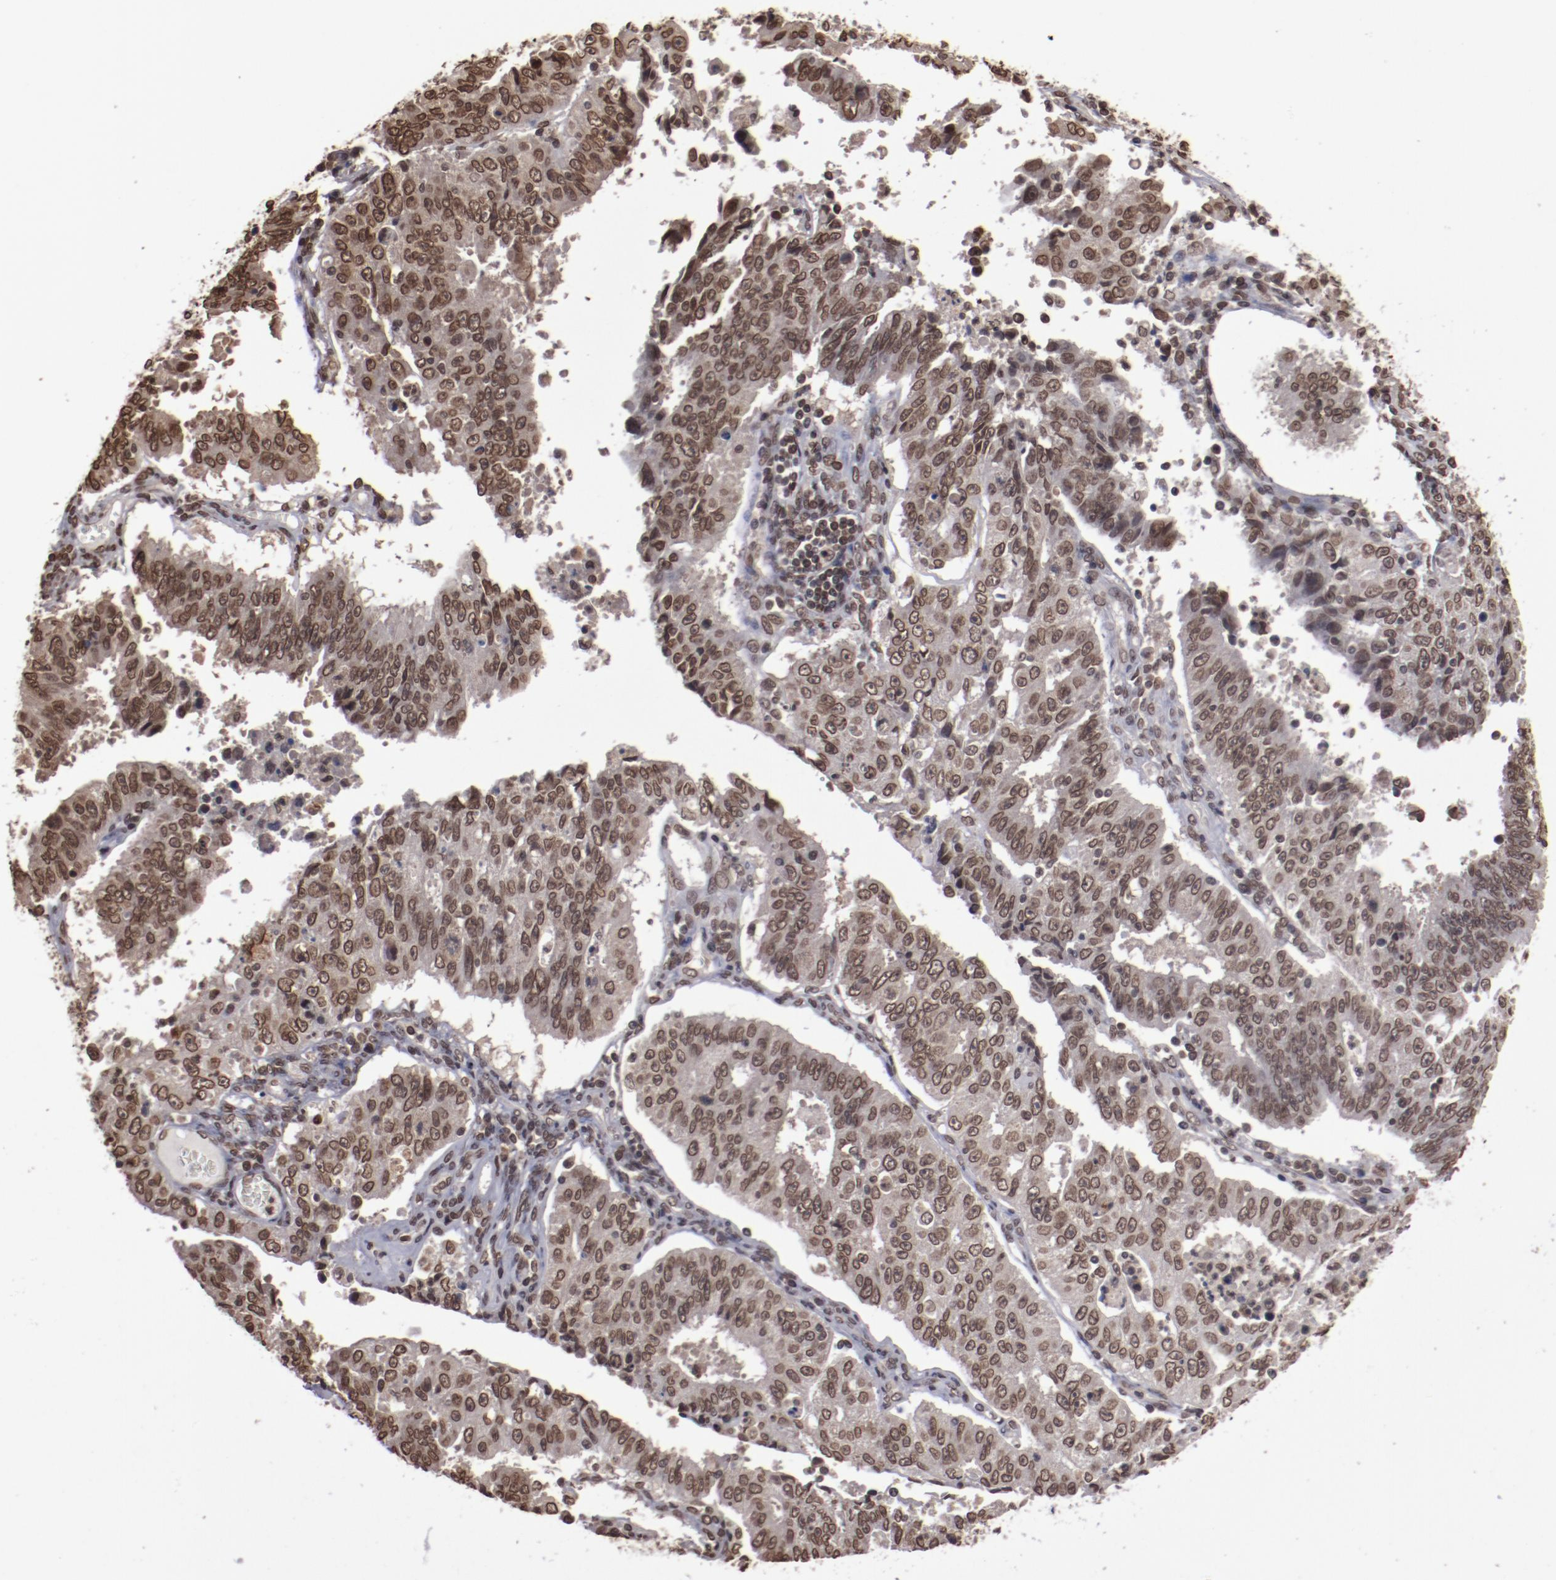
{"staining": {"intensity": "strong", "quantity": ">75%", "location": "nuclear"}, "tissue": "endometrial cancer", "cell_type": "Tumor cells", "image_type": "cancer", "snomed": [{"axis": "morphology", "description": "Adenocarcinoma, NOS"}, {"axis": "topography", "description": "Endometrium"}], "caption": "Adenocarcinoma (endometrial) stained with DAB (3,3'-diaminobenzidine) immunohistochemistry exhibits high levels of strong nuclear positivity in approximately >75% of tumor cells.", "gene": "AKT1", "patient": {"sex": "female", "age": 42}}